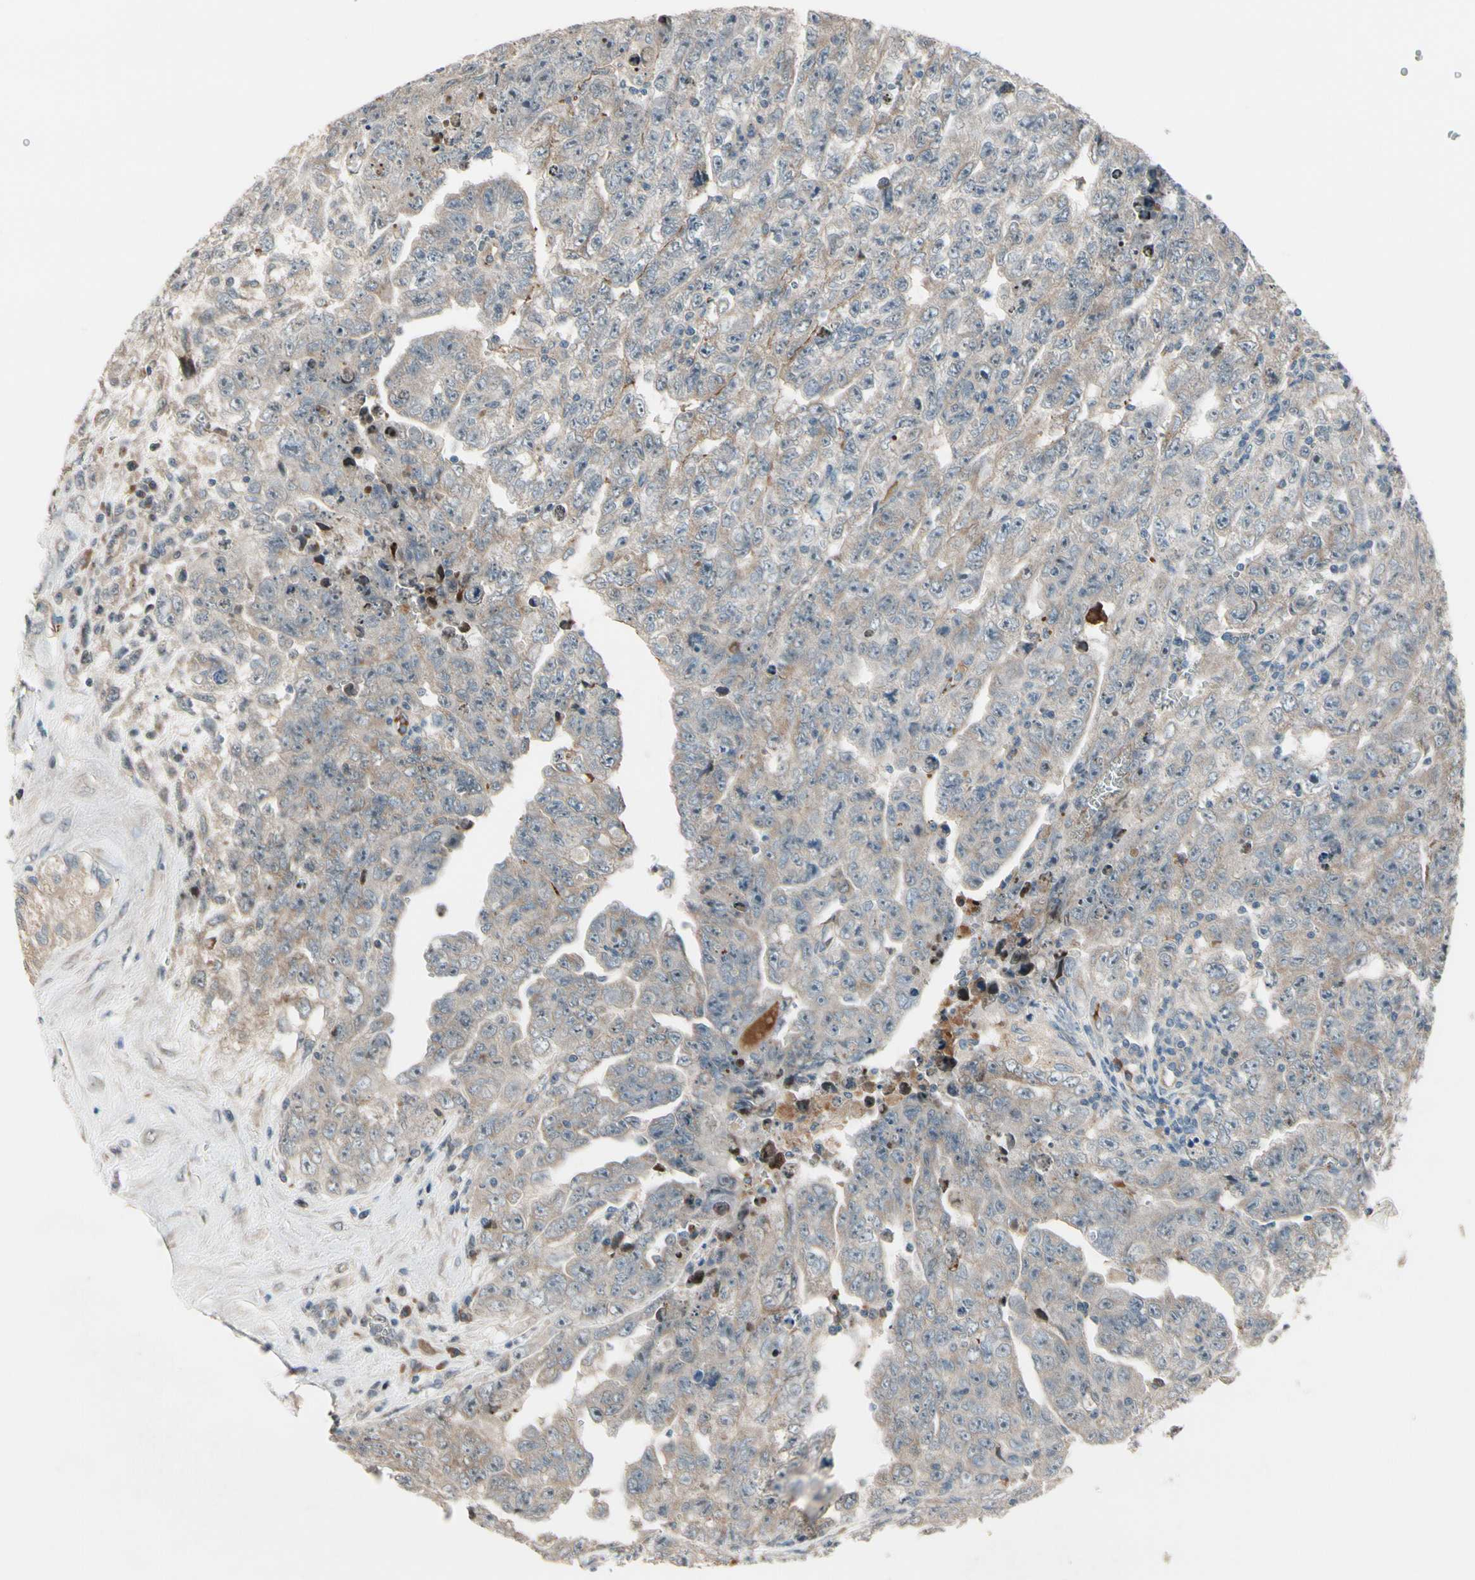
{"staining": {"intensity": "weak", "quantity": "<25%", "location": "cytoplasmic/membranous"}, "tissue": "testis cancer", "cell_type": "Tumor cells", "image_type": "cancer", "snomed": [{"axis": "morphology", "description": "Carcinoma, Embryonal, NOS"}, {"axis": "topography", "description": "Testis"}], "caption": "Tumor cells show no significant positivity in embryonal carcinoma (testis). (DAB immunohistochemistry with hematoxylin counter stain).", "gene": "SNX29", "patient": {"sex": "male", "age": 28}}